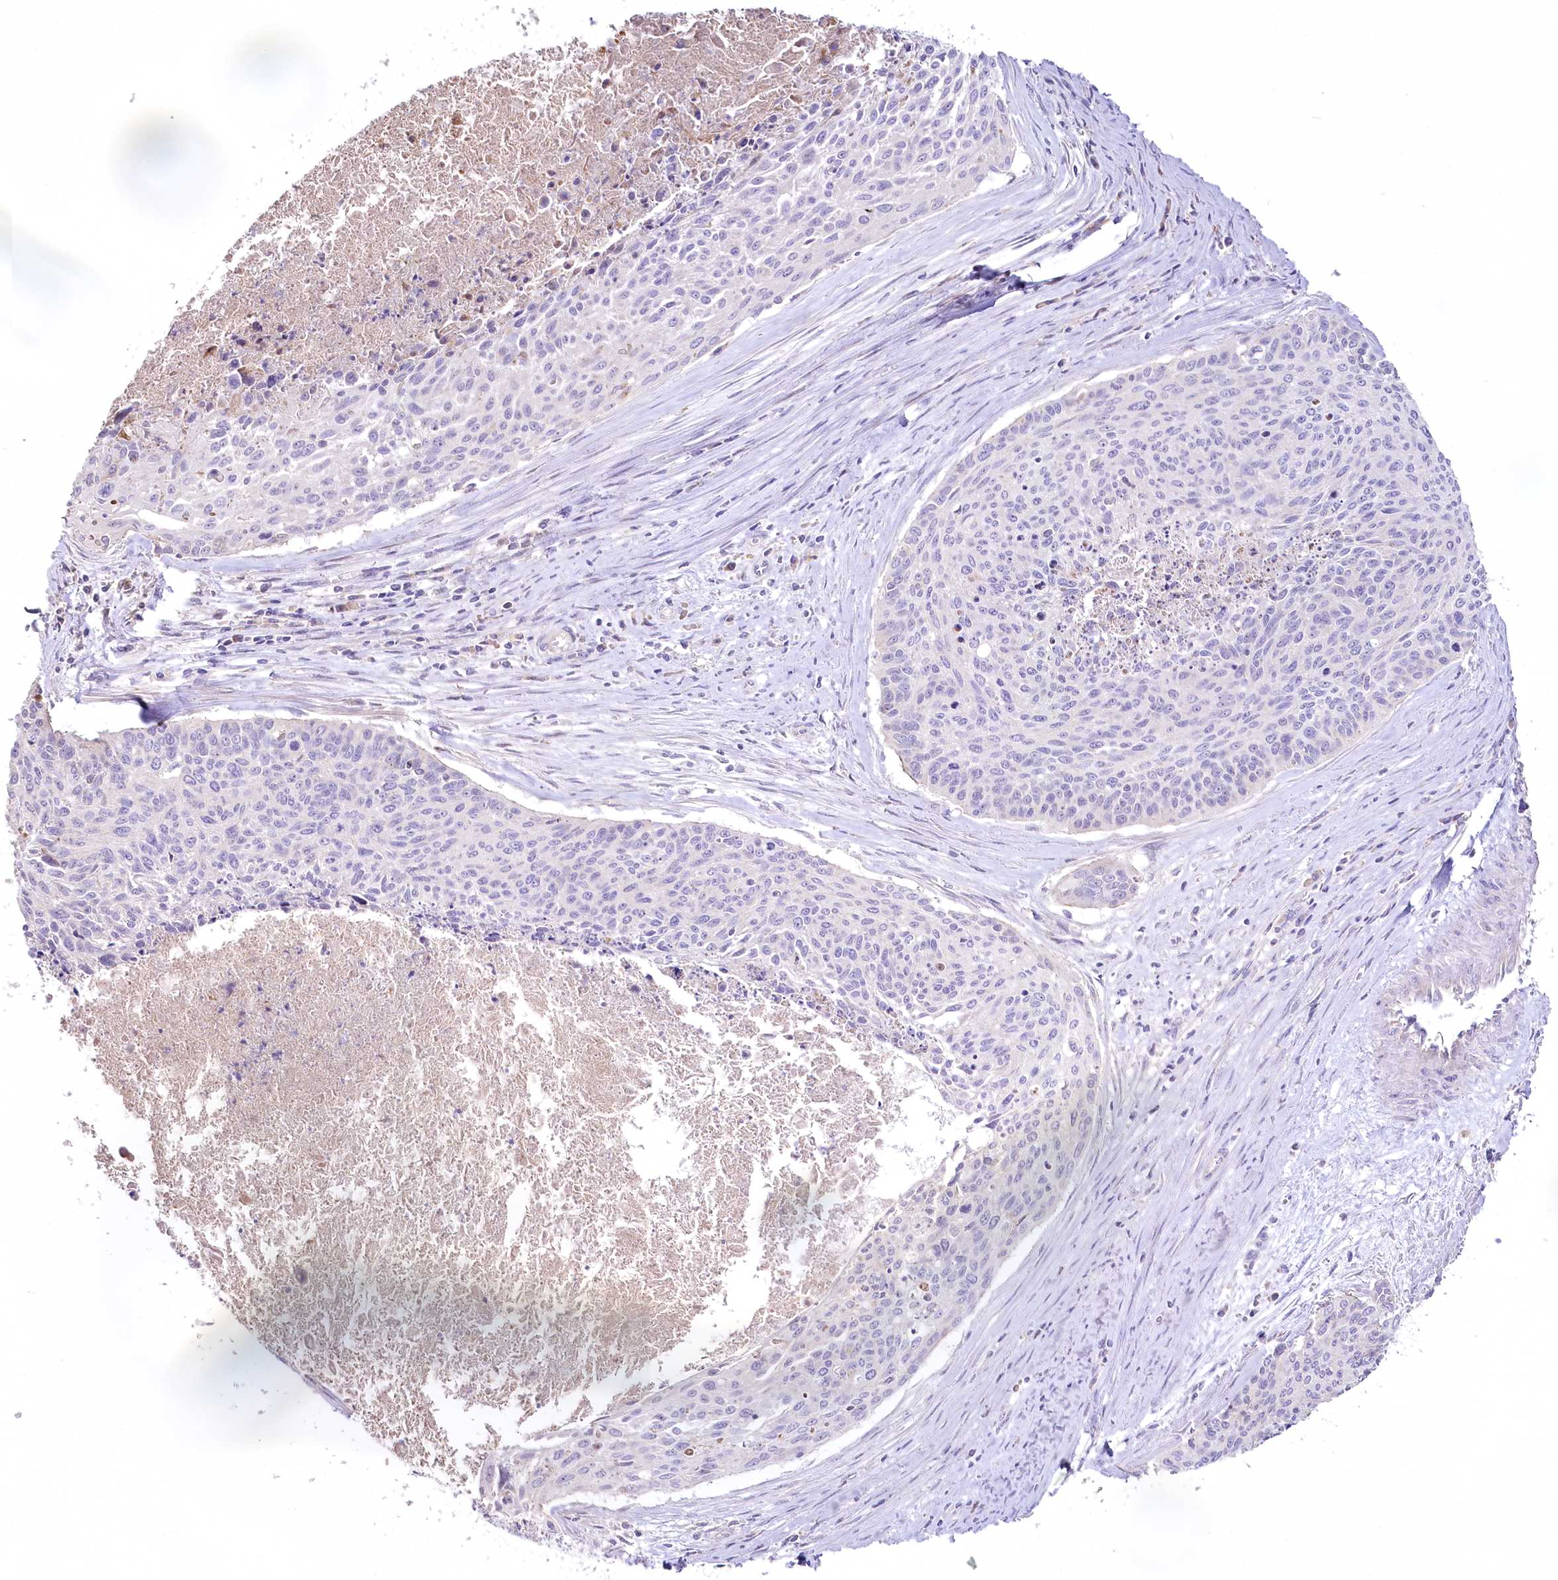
{"staining": {"intensity": "negative", "quantity": "none", "location": "none"}, "tissue": "cervical cancer", "cell_type": "Tumor cells", "image_type": "cancer", "snomed": [{"axis": "morphology", "description": "Squamous cell carcinoma, NOS"}, {"axis": "topography", "description": "Cervix"}], "caption": "Photomicrograph shows no protein staining in tumor cells of cervical cancer tissue.", "gene": "SLC6A11", "patient": {"sex": "female", "age": 55}}